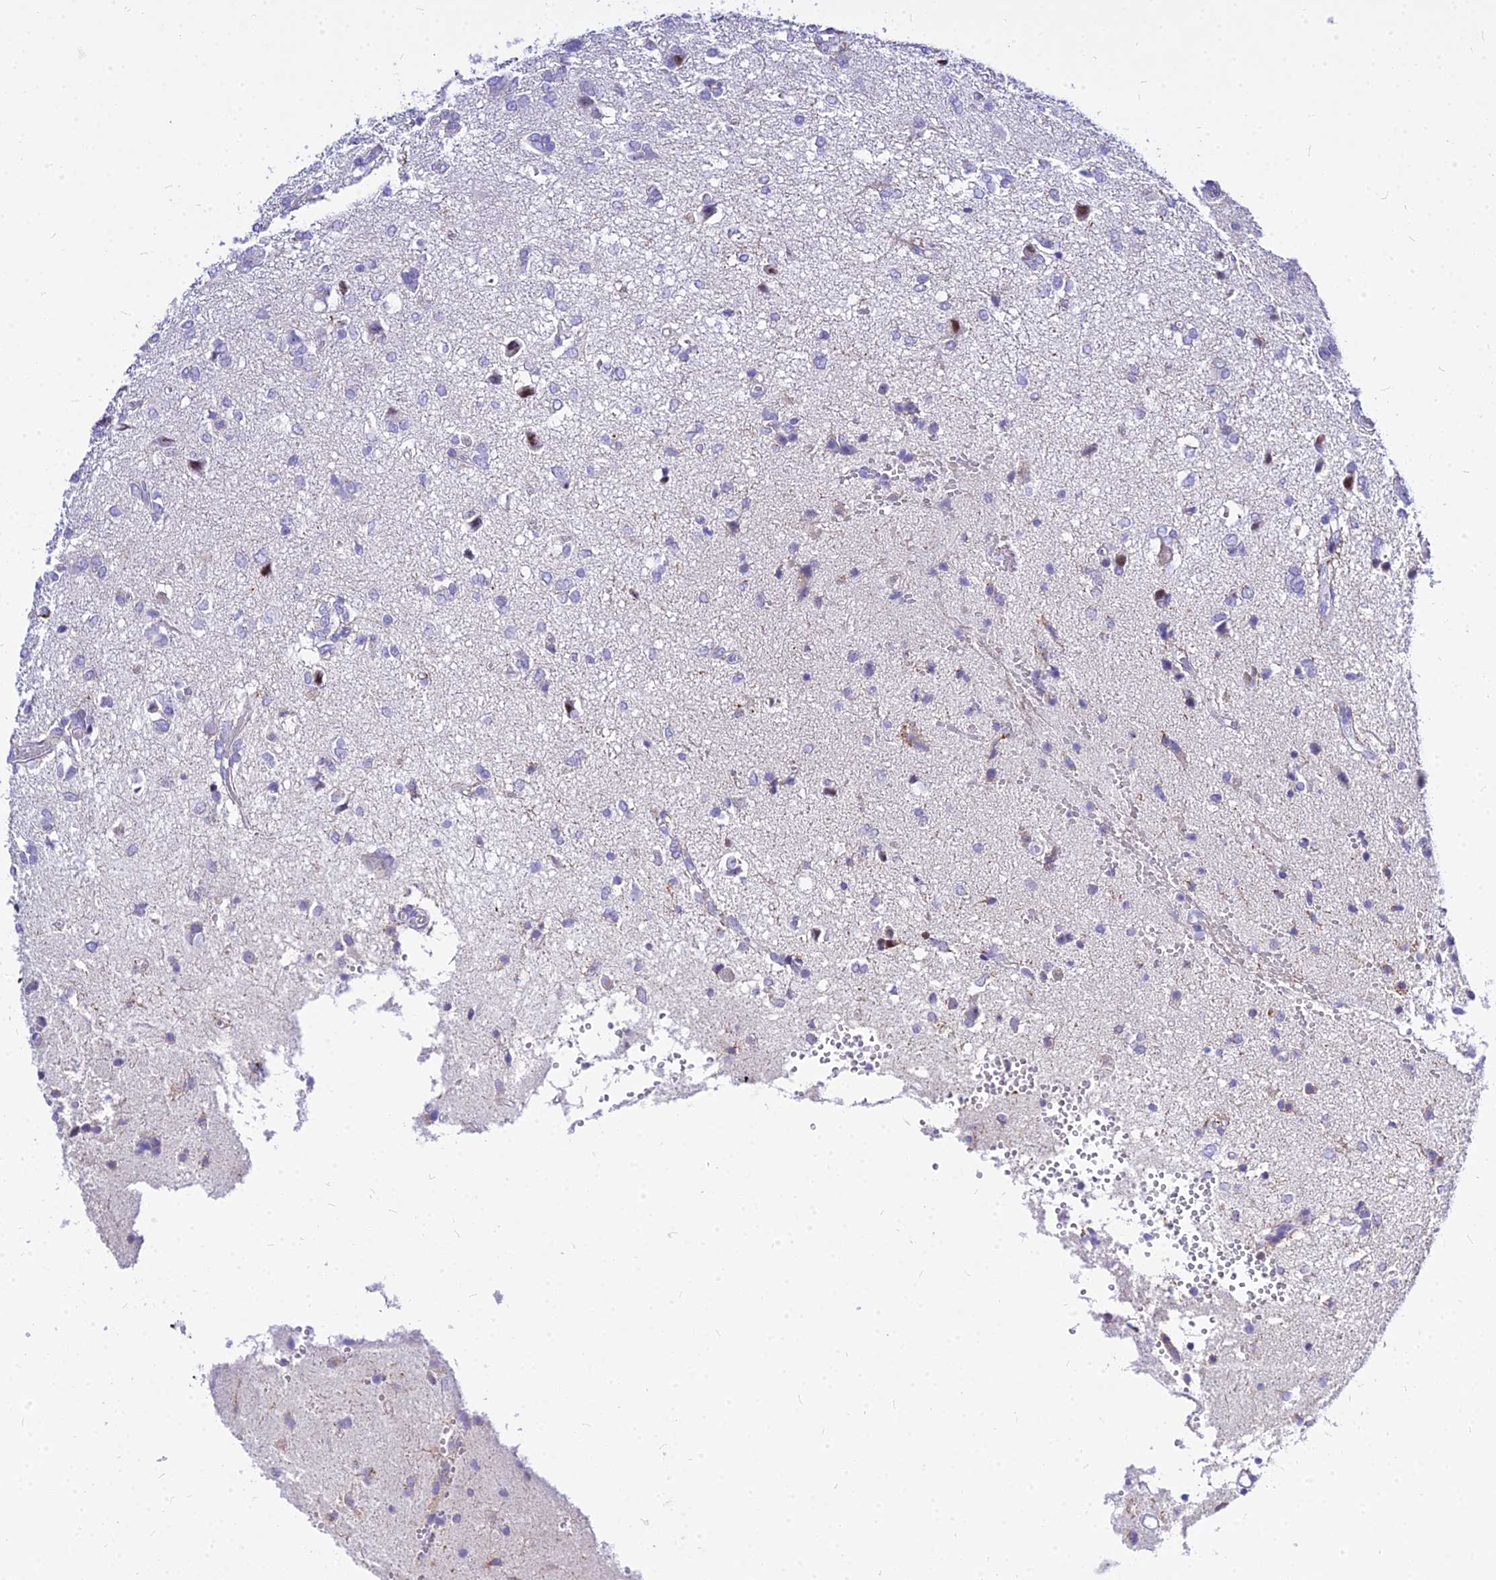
{"staining": {"intensity": "negative", "quantity": "none", "location": "none"}, "tissue": "glioma", "cell_type": "Tumor cells", "image_type": "cancer", "snomed": [{"axis": "morphology", "description": "Glioma, malignant, High grade"}, {"axis": "topography", "description": "Brain"}], "caption": "Tumor cells are negative for brown protein staining in high-grade glioma (malignant). (DAB immunohistochemistry with hematoxylin counter stain).", "gene": "CARD18", "patient": {"sex": "female", "age": 59}}